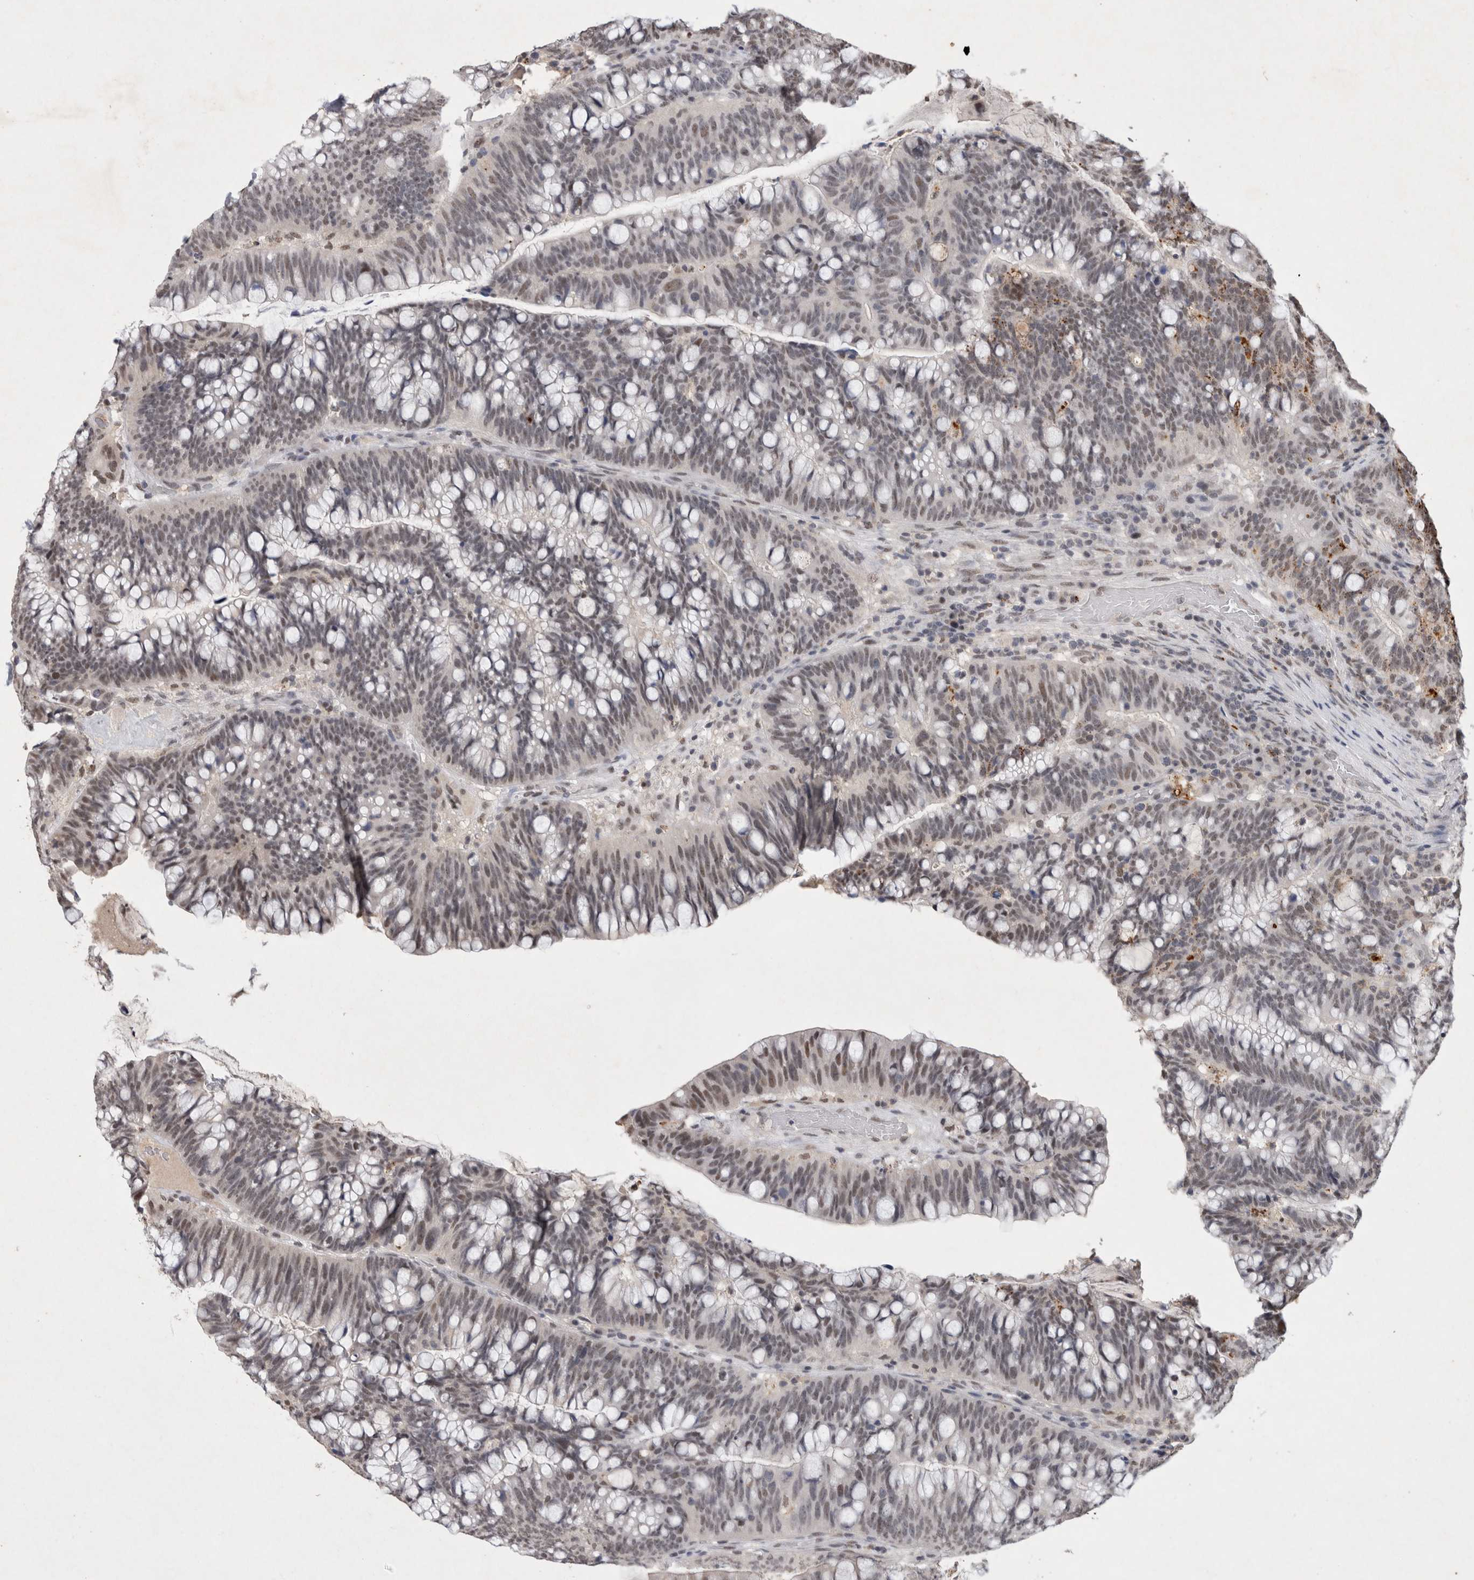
{"staining": {"intensity": "weak", "quantity": "<25%", "location": "nuclear"}, "tissue": "colorectal cancer", "cell_type": "Tumor cells", "image_type": "cancer", "snomed": [{"axis": "morphology", "description": "Adenocarcinoma, NOS"}, {"axis": "topography", "description": "Colon"}], "caption": "Immunohistochemistry (IHC) of human colorectal cancer (adenocarcinoma) reveals no expression in tumor cells.", "gene": "XRCC5", "patient": {"sex": "female", "age": 66}}